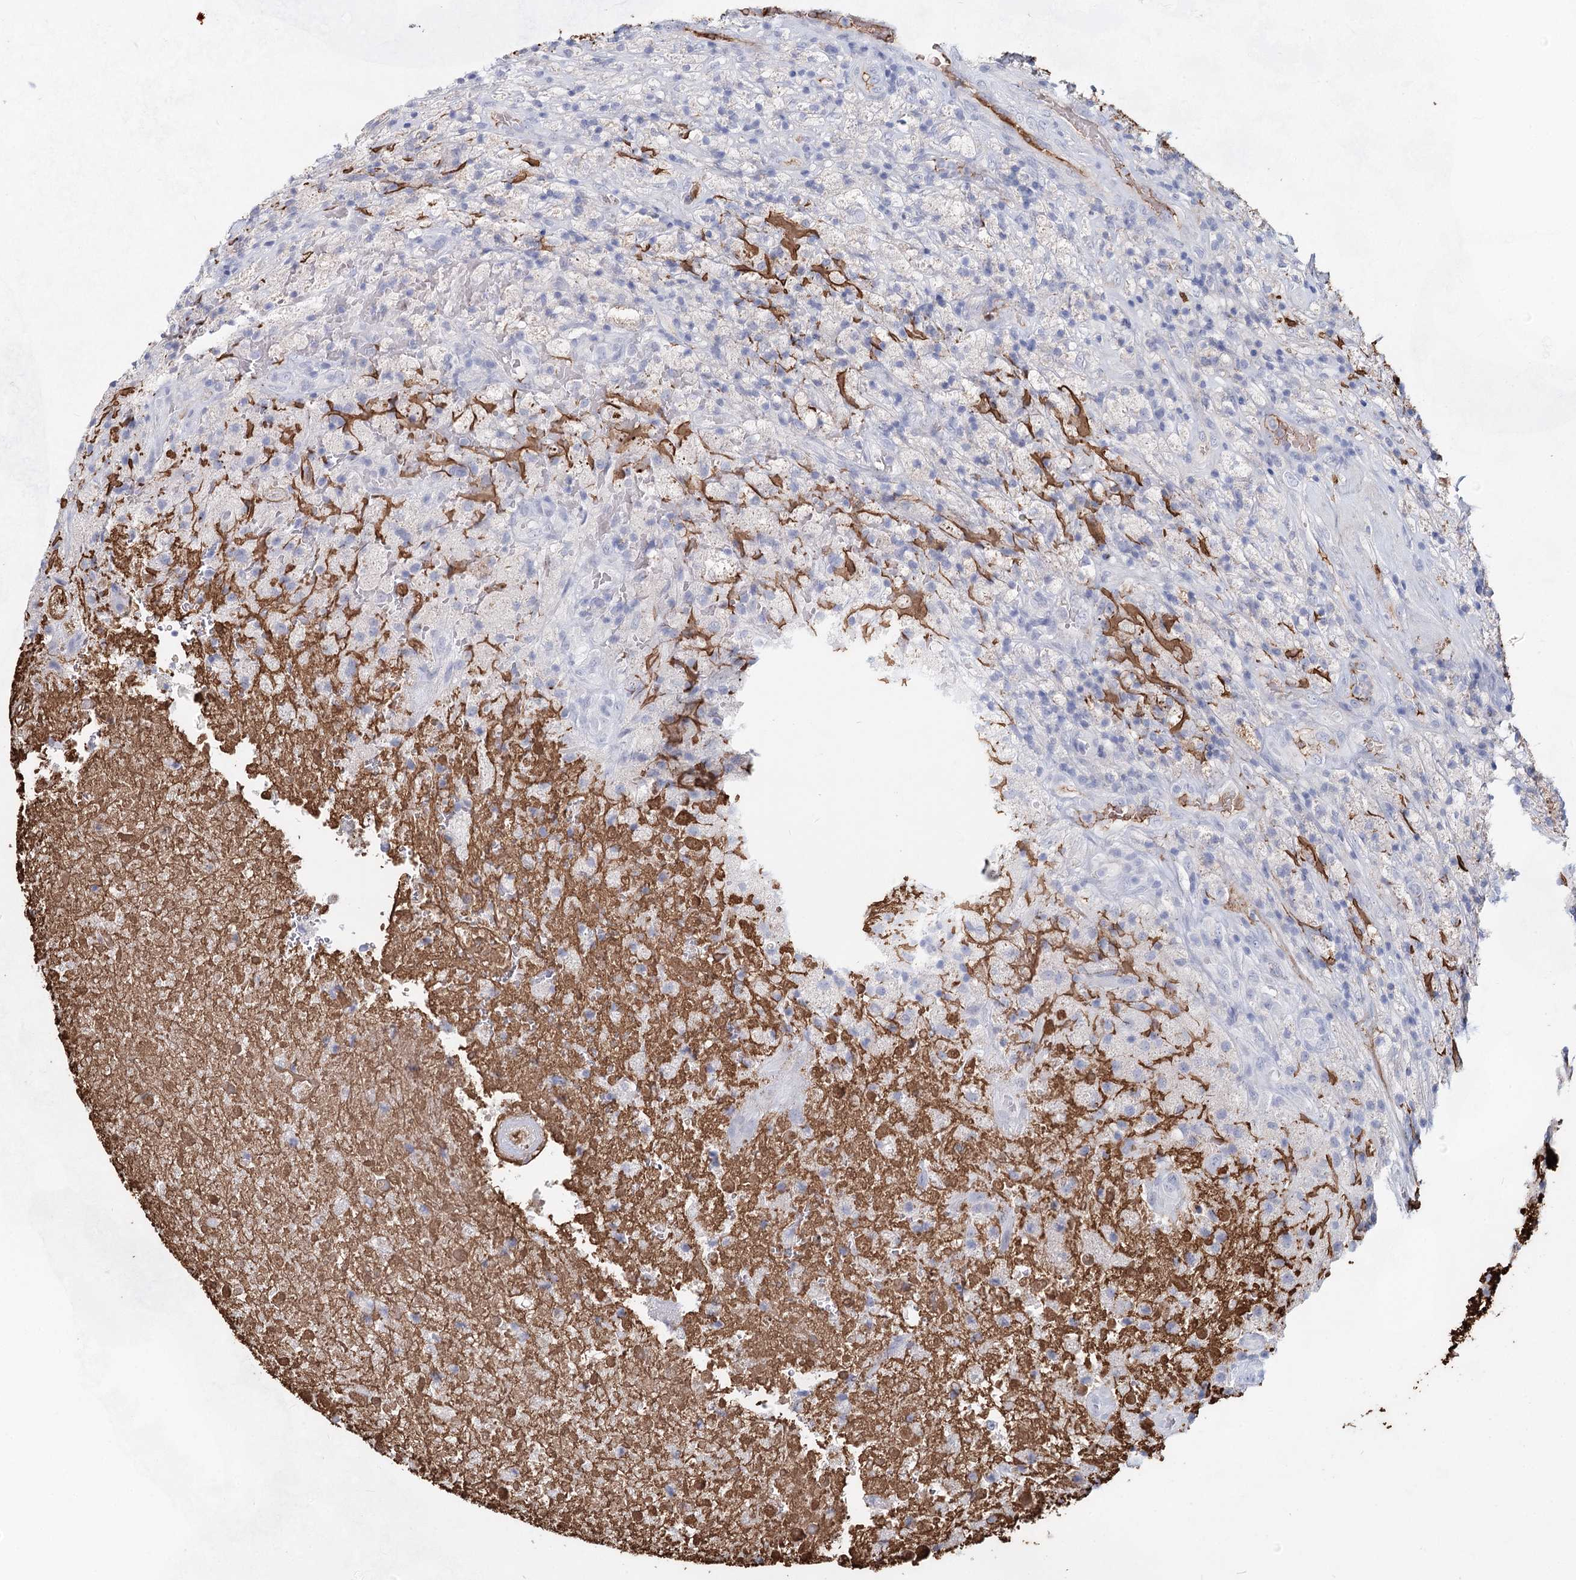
{"staining": {"intensity": "negative", "quantity": "none", "location": "none"}, "tissue": "glioma", "cell_type": "Tumor cells", "image_type": "cancer", "snomed": [{"axis": "morphology", "description": "Glioma, malignant, High grade"}, {"axis": "topography", "description": "Brain"}], "caption": "Protein analysis of glioma exhibits no significant expression in tumor cells.", "gene": "TASOR2", "patient": {"sex": "male", "age": 69}}